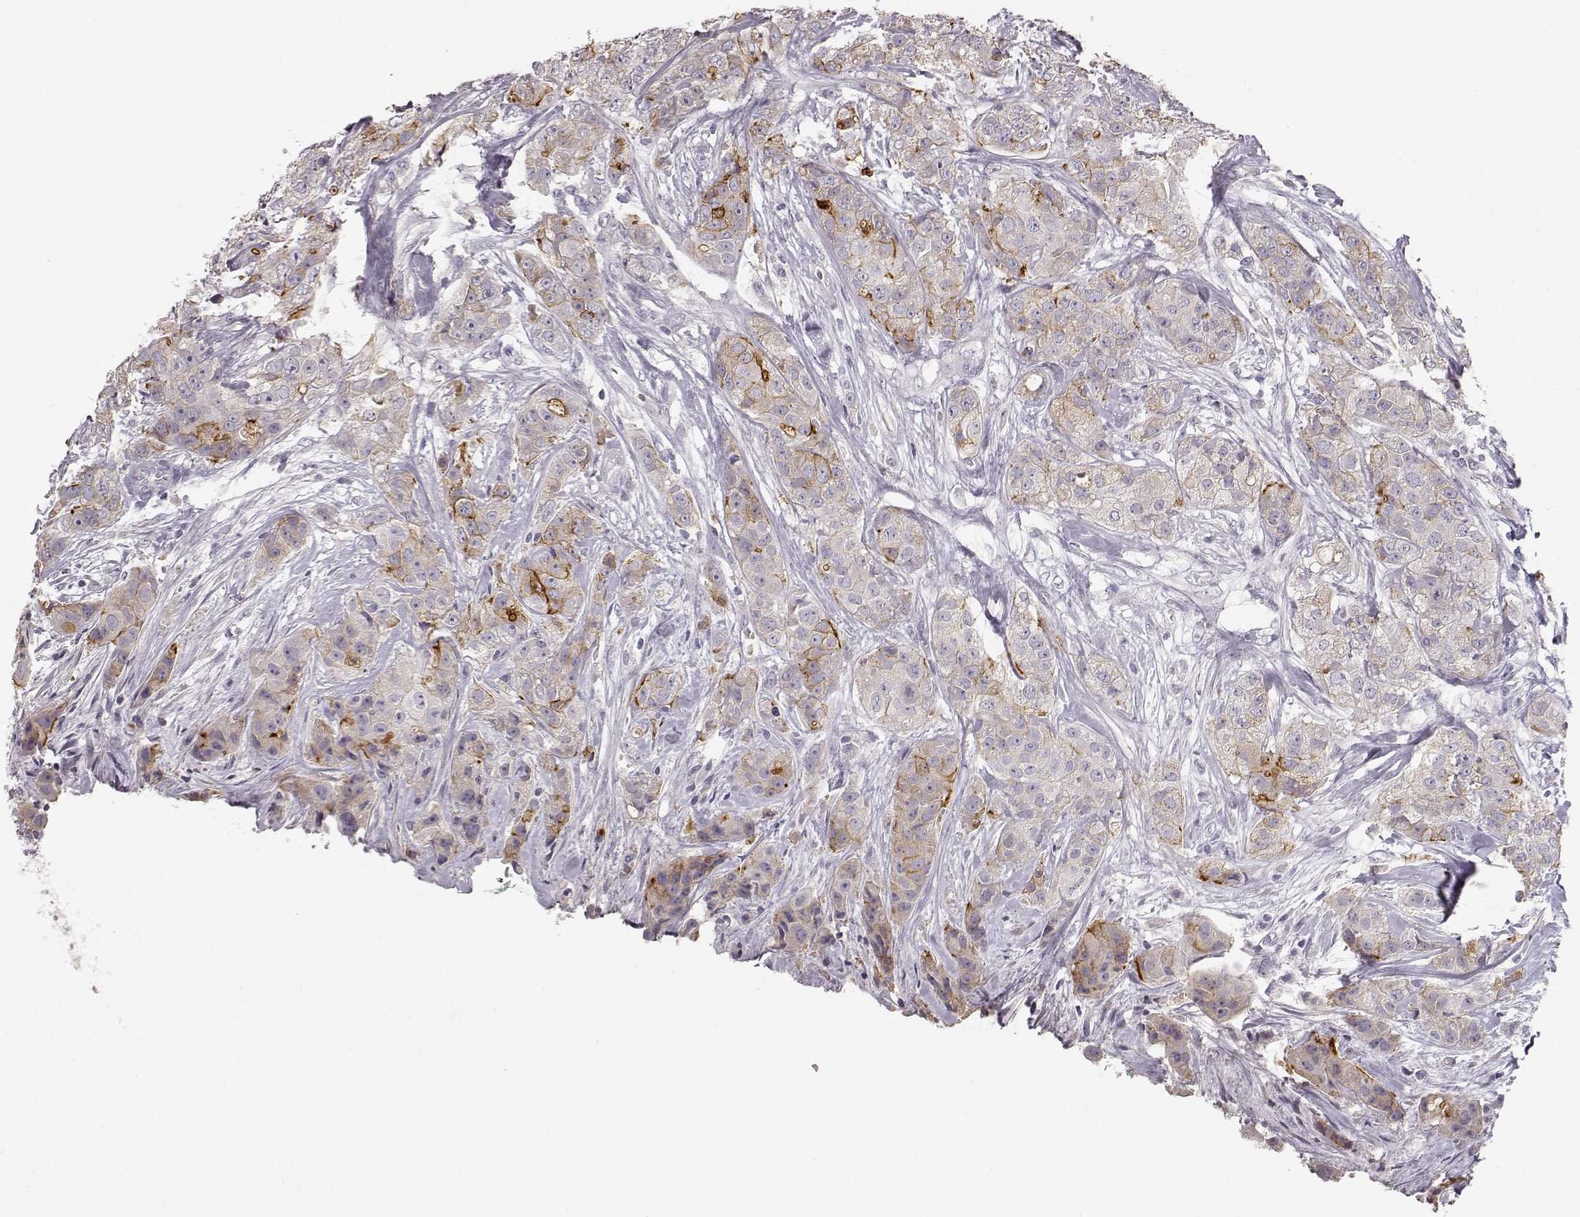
{"staining": {"intensity": "moderate", "quantity": "<25%", "location": "cytoplasmic/membranous"}, "tissue": "breast cancer", "cell_type": "Tumor cells", "image_type": "cancer", "snomed": [{"axis": "morphology", "description": "Duct carcinoma"}, {"axis": "topography", "description": "Breast"}], "caption": "Breast cancer stained with a brown dye shows moderate cytoplasmic/membranous positive positivity in about <25% of tumor cells.", "gene": "GHR", "patient": {"sex": "female", "age": 43}}